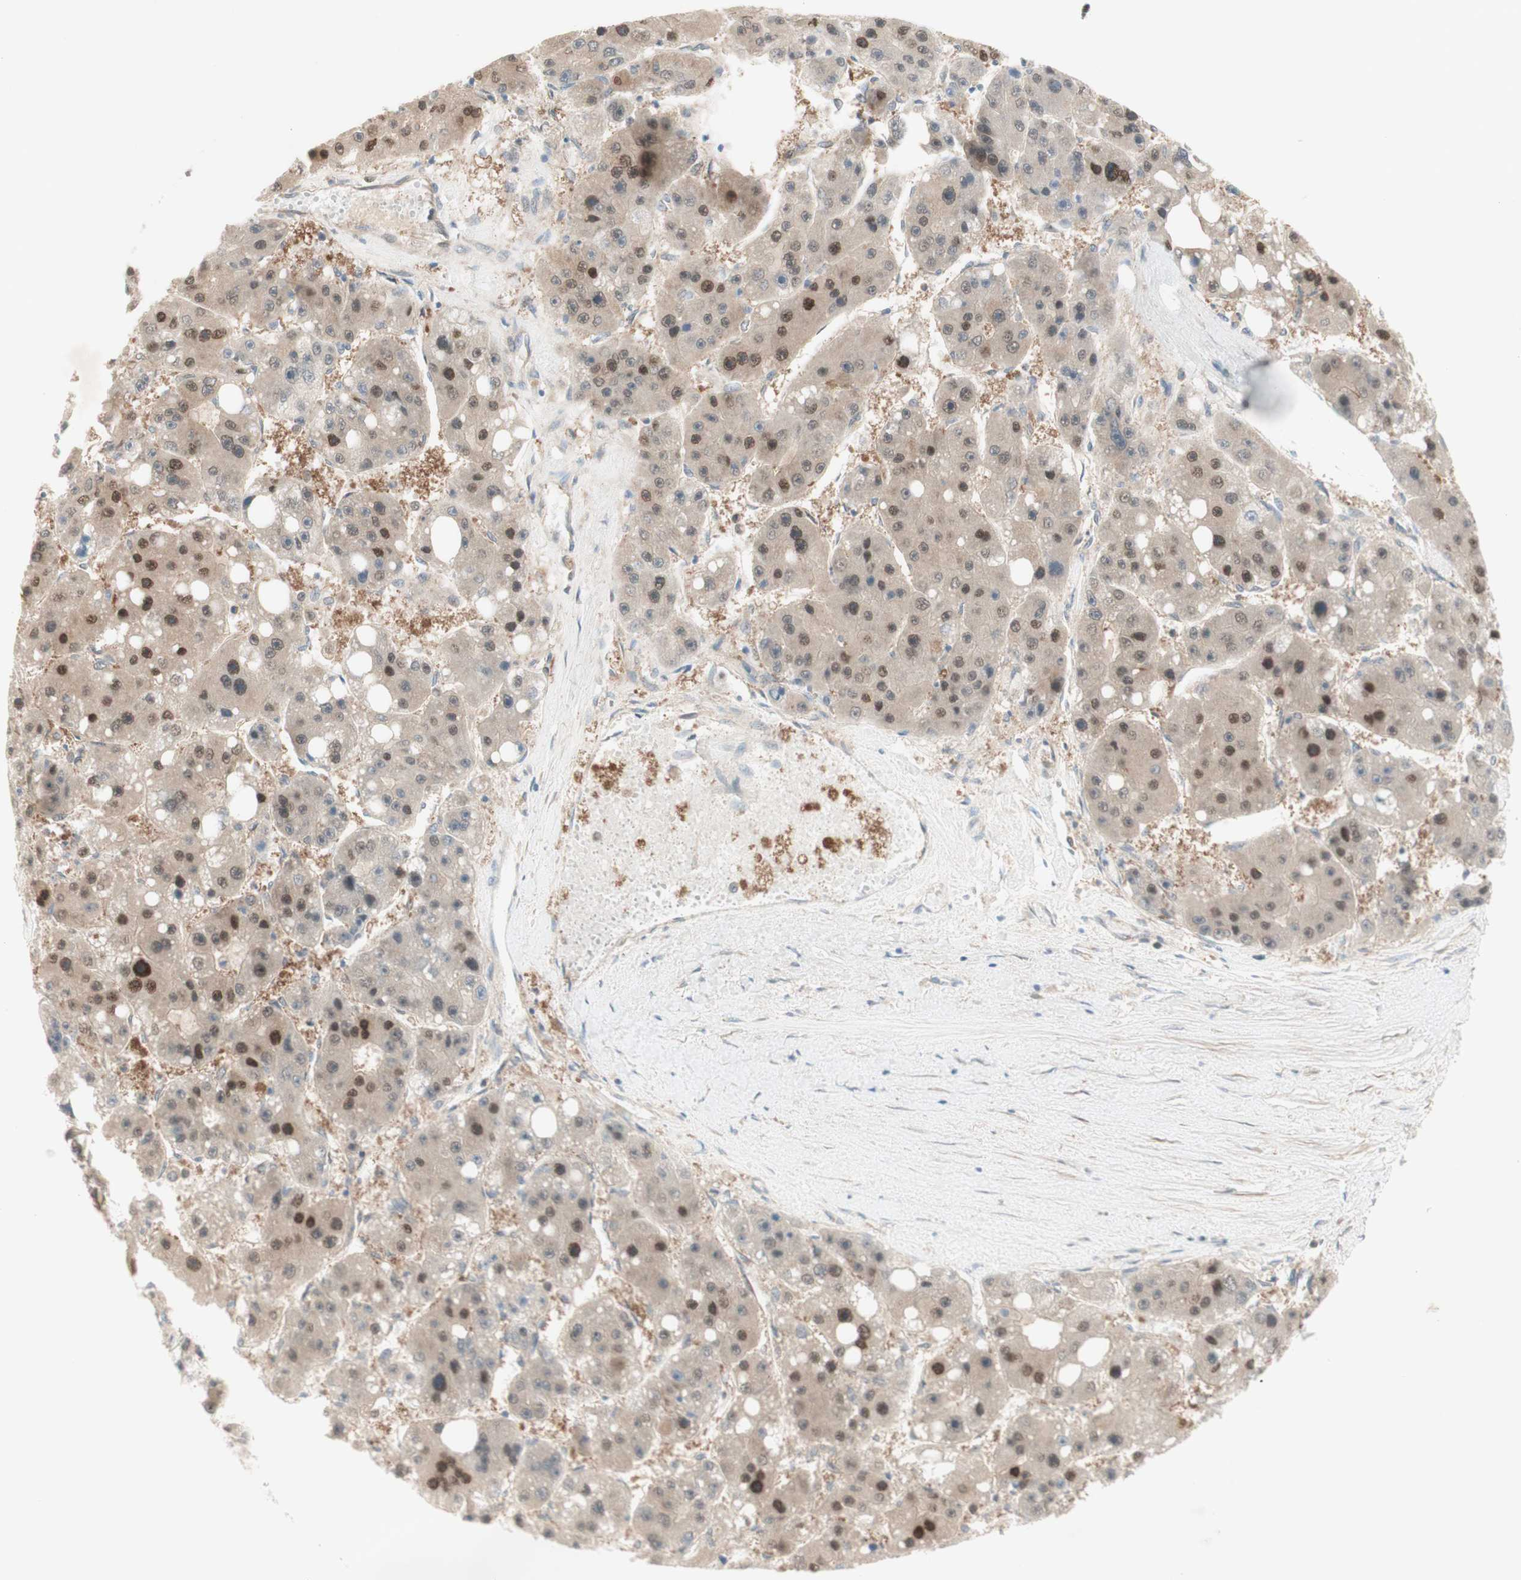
{"staining": {"intensity": "moderate", "quantity": "25%-75%", "location": "cytoplasmic/membranous,nuclear"}, "tissue": "liver cancer", "cell_type": "Tumor cells", "image_type": "cancer", "snomed": [{"axis": "morphology", "description": "Carcinoma, Hepatocellular, NOS"}, {"axis": "topography", "description": "Liver"}], "caption": "A brown stain labels moderate cytoplasmic/membranous and nuclear staining of a protein in liver cancer tumor cells. (Brightfield microscopy of DAB IHC at high magnification).", "gene": "RFNG", "patient": {"sex": "female", "age": 61}}